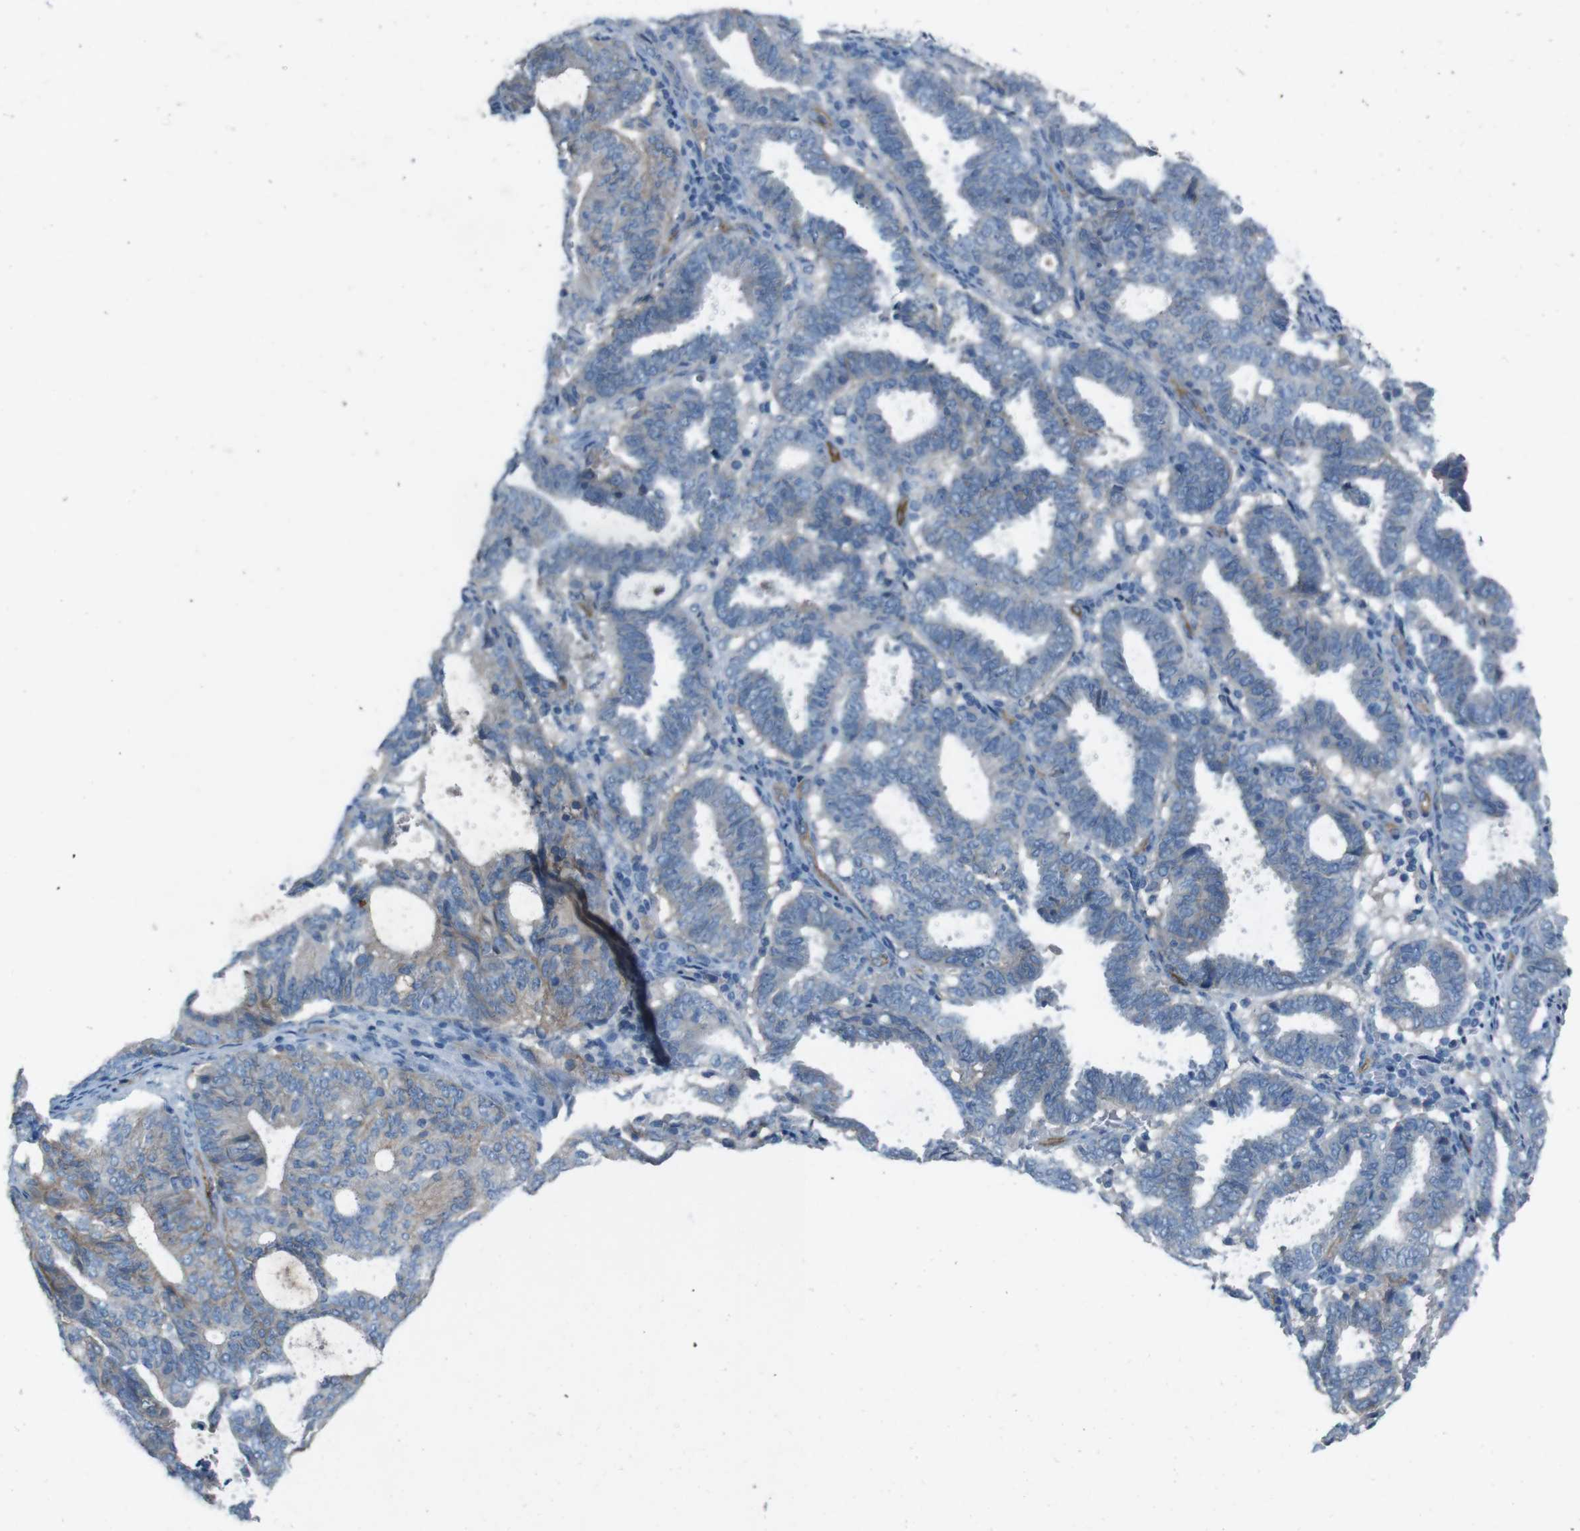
{"staining": {"intensity": "weak", "quantity": "<25%", "location": "cytoplasmic/membranous"}, "tissue": "endometrial cancer", "cell_type": "Tumor cells", "image_type": "cancer", "snomed": [{"axis": "morphology", "description": "Adenocarcinoma, NOS"}, {"axis": "topography", "description": "Uterus"}], "caption": "DAB (3,3'-diaminobenzidine) immunohistochemical staining of endometrial adenocarcinoma demonstrates no significant staining in tumor cells.", "gene": "PVR", "patient": {"sex": "female", "age": 83}}